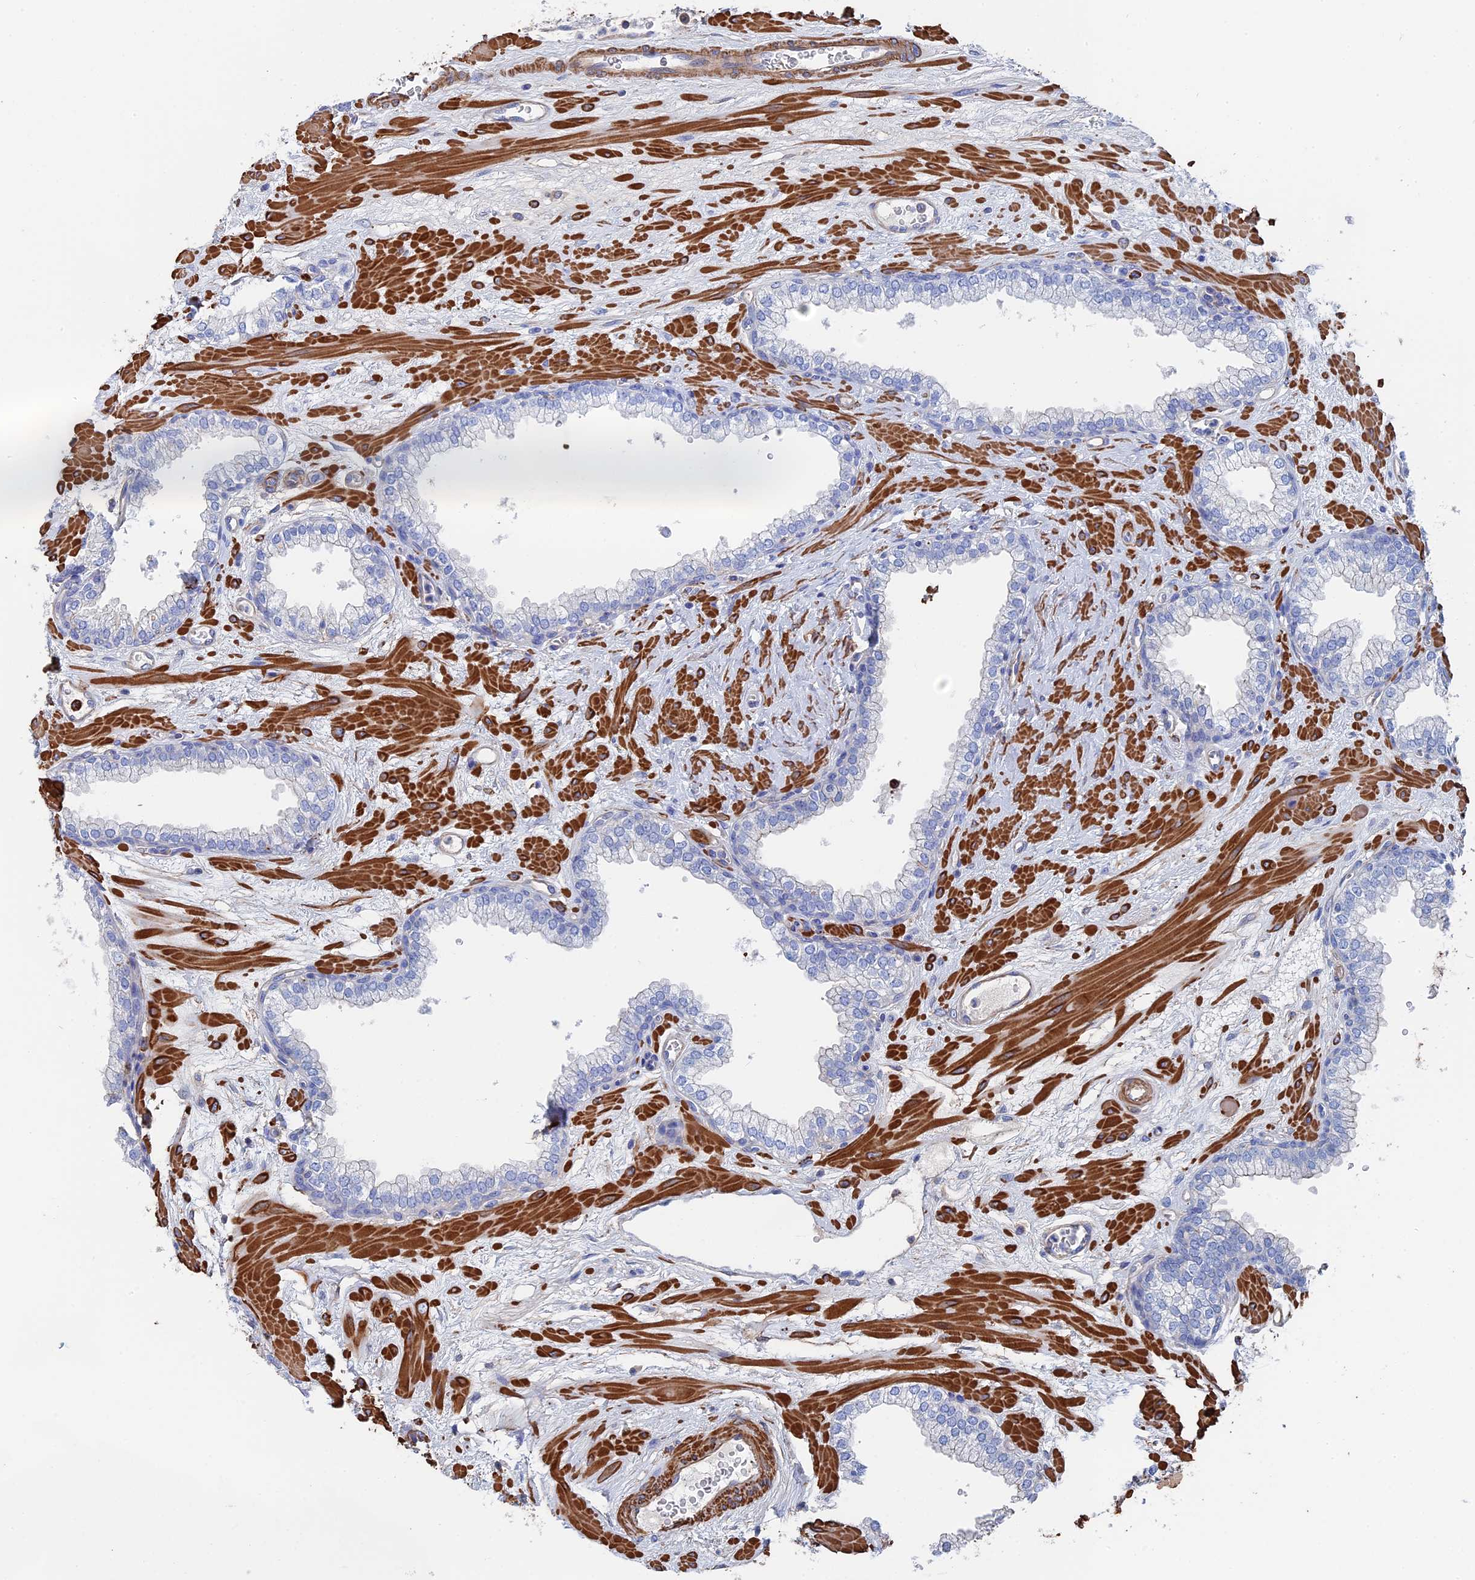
{"staining": {"intensity": "negative", "quantity": "none", "location": "none"}, "tissue": "prostate", "cell_type": "Glandular cells", "image_type": "normal", "snomed": [{"axis": "morphology", "description": "Normal tissue, NOS"}, {"axis": "morphology", "description": "Urothelial carcinoma, Low grade"}, {"axis": "topography", "description": "Urinary bladder"}, {"axis": "topography", "description": "Prostate"}], "caption": "Immunohistochemistry of unremarkable human prostate displays no positivity in glandular cells.", "gene": "STRA6", "patient": {"sex": "male", "age": 60}}